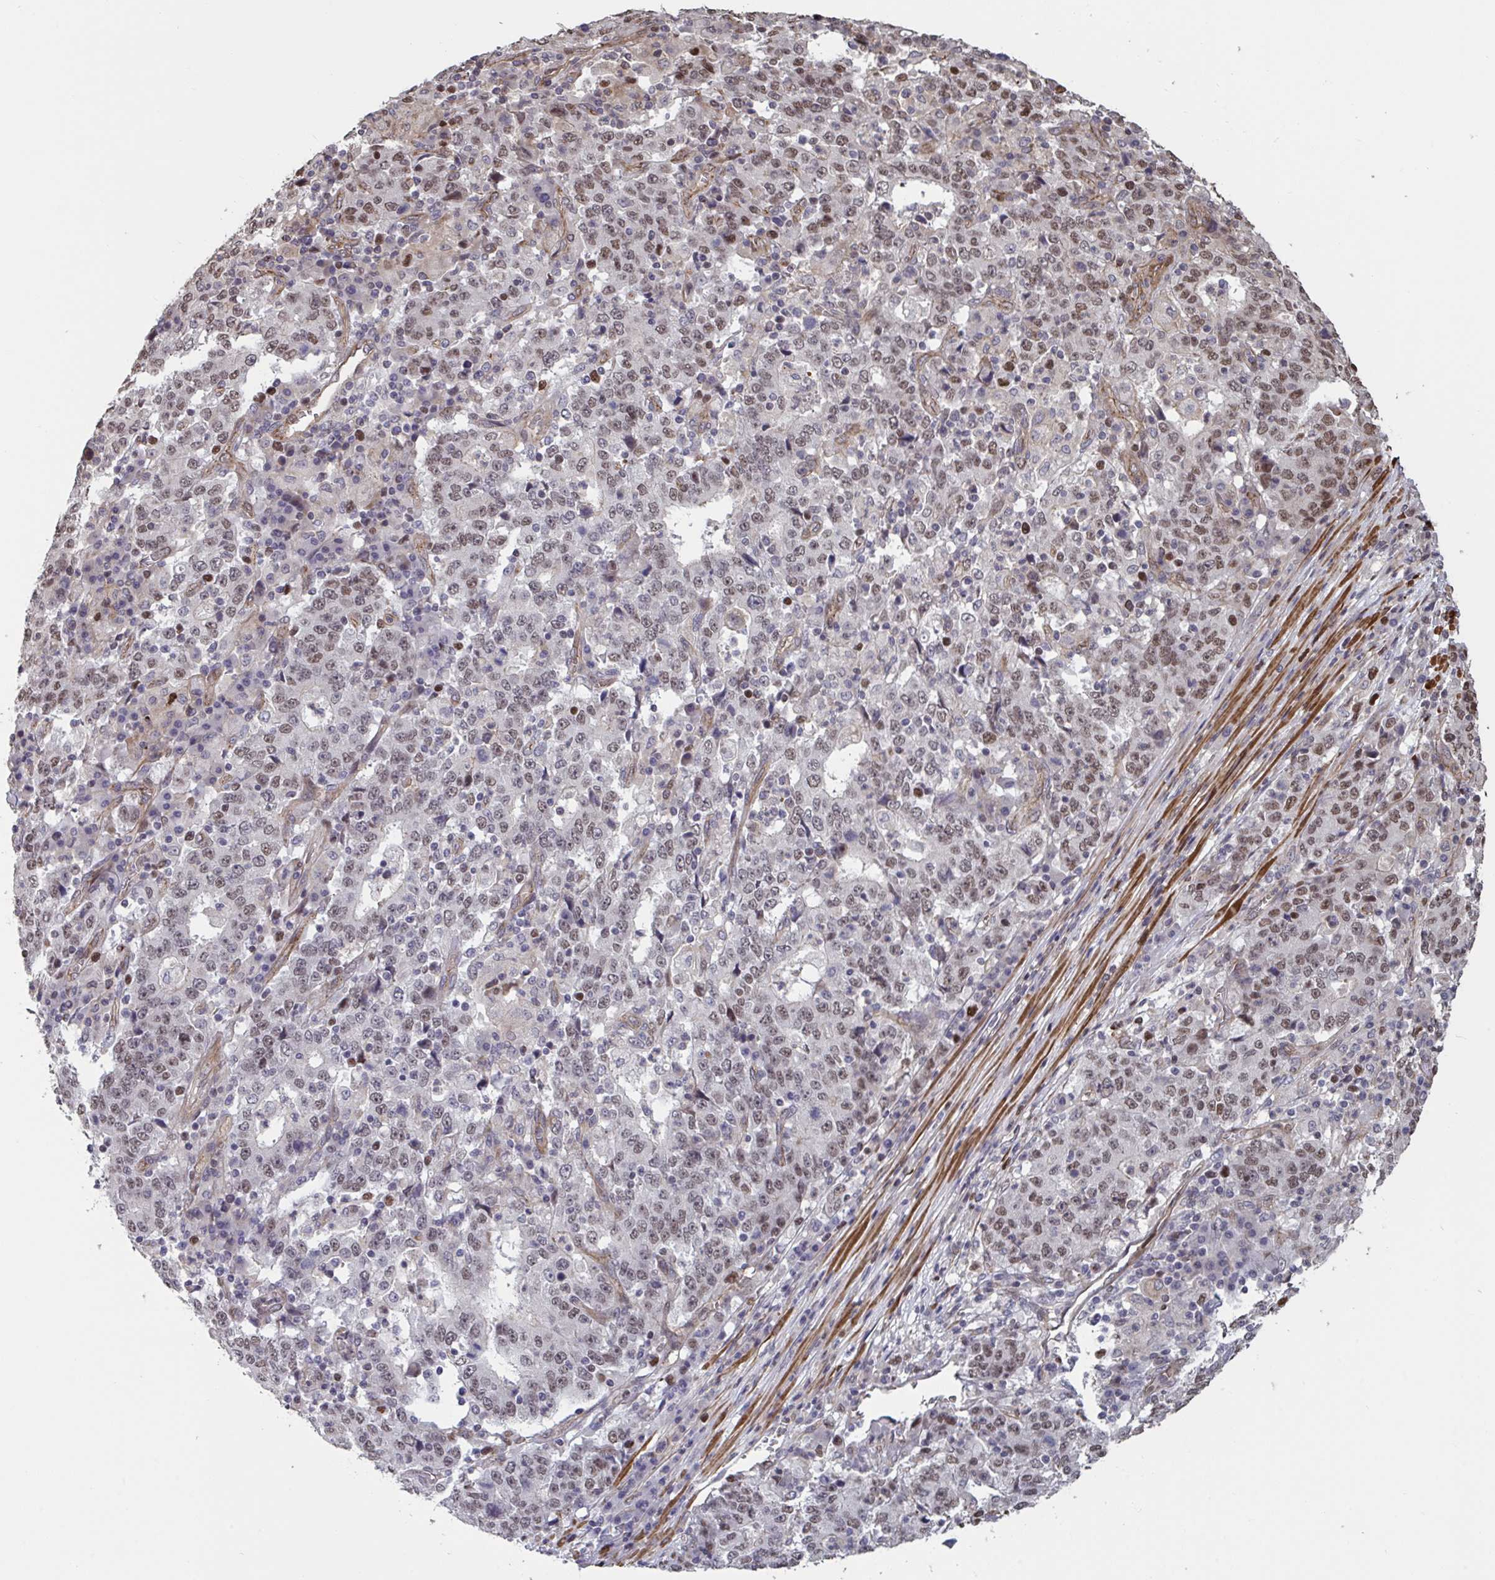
{"staining": {"intensity": "moderate", "quantity": "25%-75%", "location": "nuclear"}, "tissue": "stomach cancer", "cell_type": "Tumor cells", "image_type": "cancer", "snomed": [{"axis": "morphology", "description": "Adenocarcinoma, NOS"}, {"axis": "topography", "description": "Stomach"}], "caption": "A high-resolution photomicrograph shows immunohistochemistry (IHC) staining of stomach adenocarcinoma, which exhibits moderate nuclear staining in approximately 25%-75% of tumor cells. The protein of interest is shown in brown color, while the nuclei are stained blue.", "gene": "IPO5", "patient": {"sex": "male", "age": 59}}